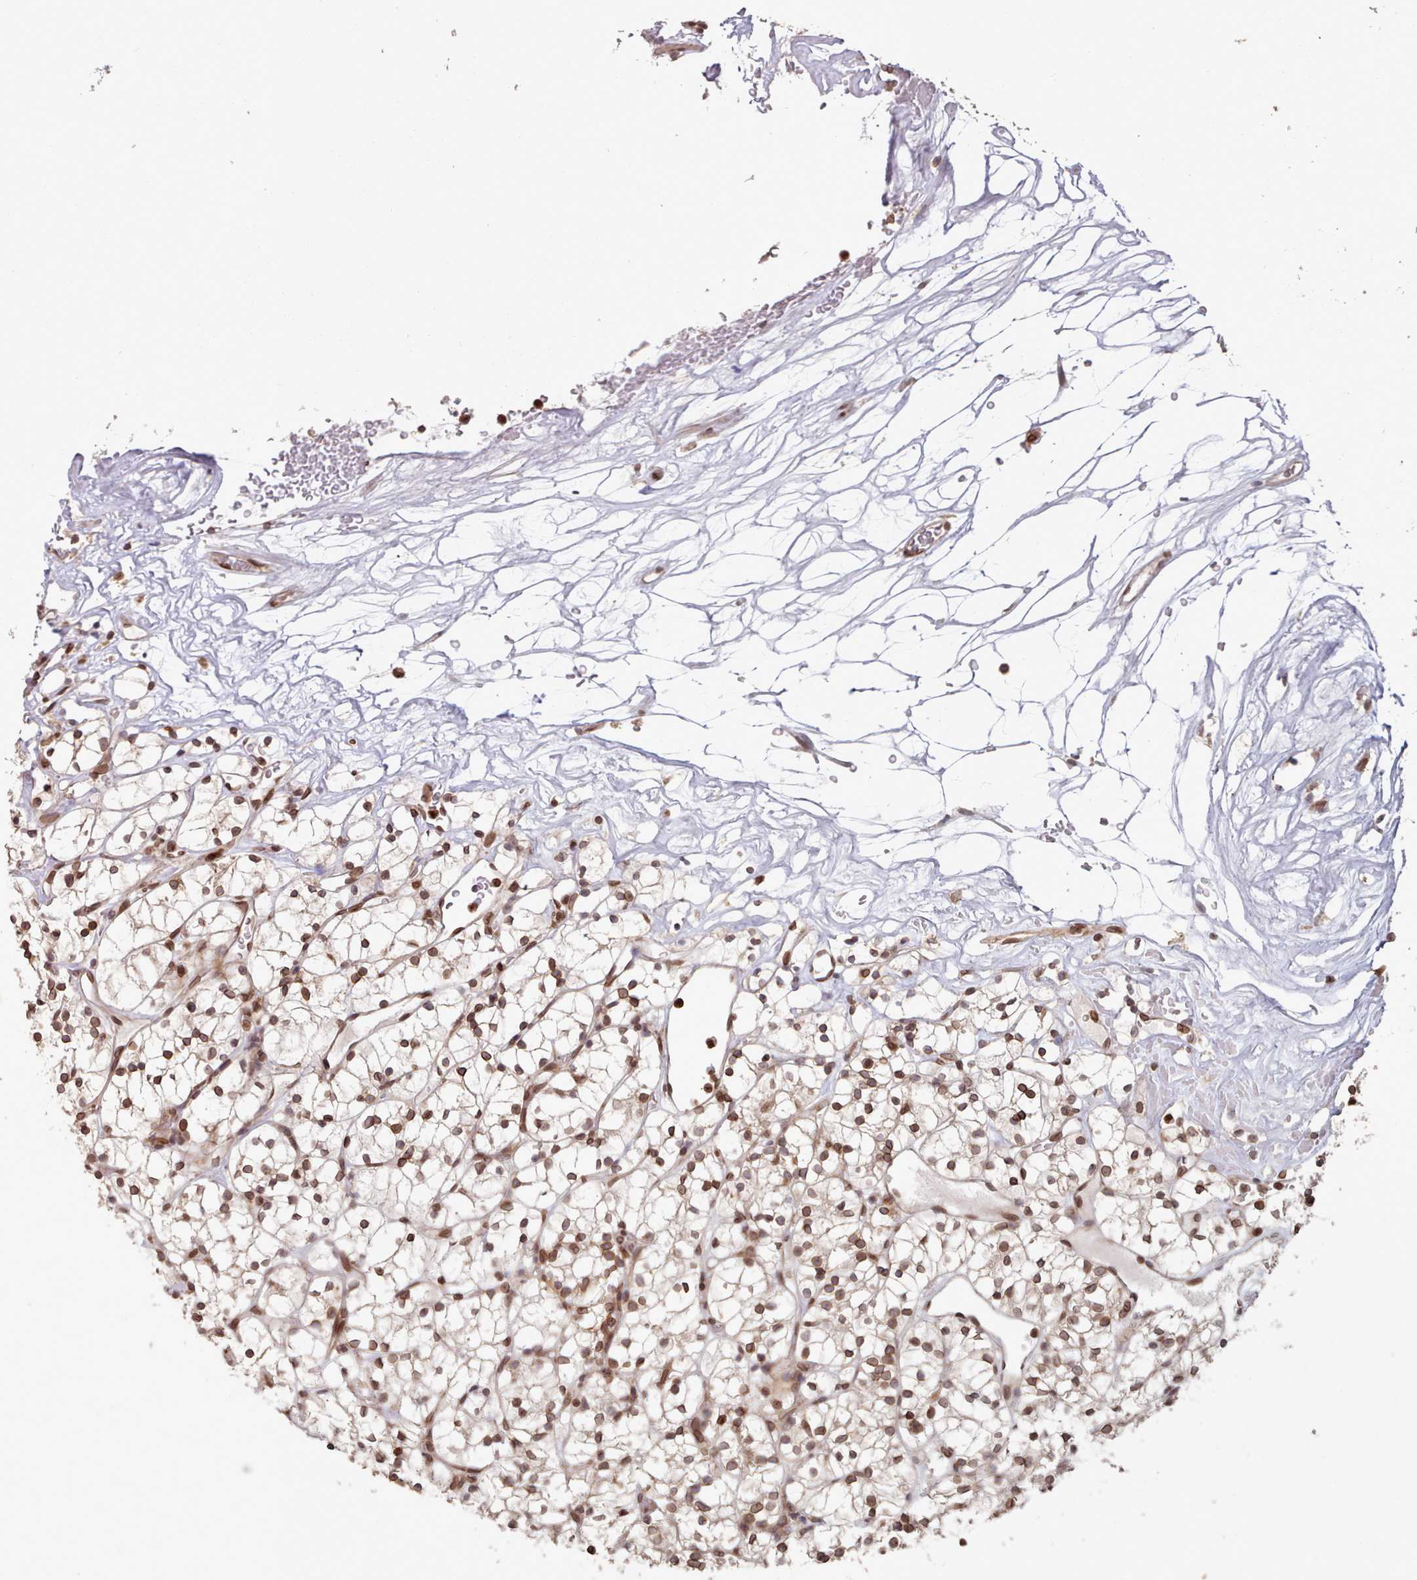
{"staining": {"intensity": "moderate", "quantity": ">75%", "location": "cytoplasmic/membranous,nuclear"}, "tissue": "renal cancer", "cell_type": "Tumor cells", "image_type": "cancer", "snomed": [{"axis": "morphology", "description": "Adenocarcinoma, NOS"}, {"axis": "topography", "description": "Kidney"}], "caption": "Renal adenocarcinoma stained with immunohistochemistry (IHC) exhibits moderate cytoplasmic/membranous and nuclear staining in about >75% of tumor cells.", "gene": "TOR1AIP1", "patient": {"sex": "female", "age": 64}}